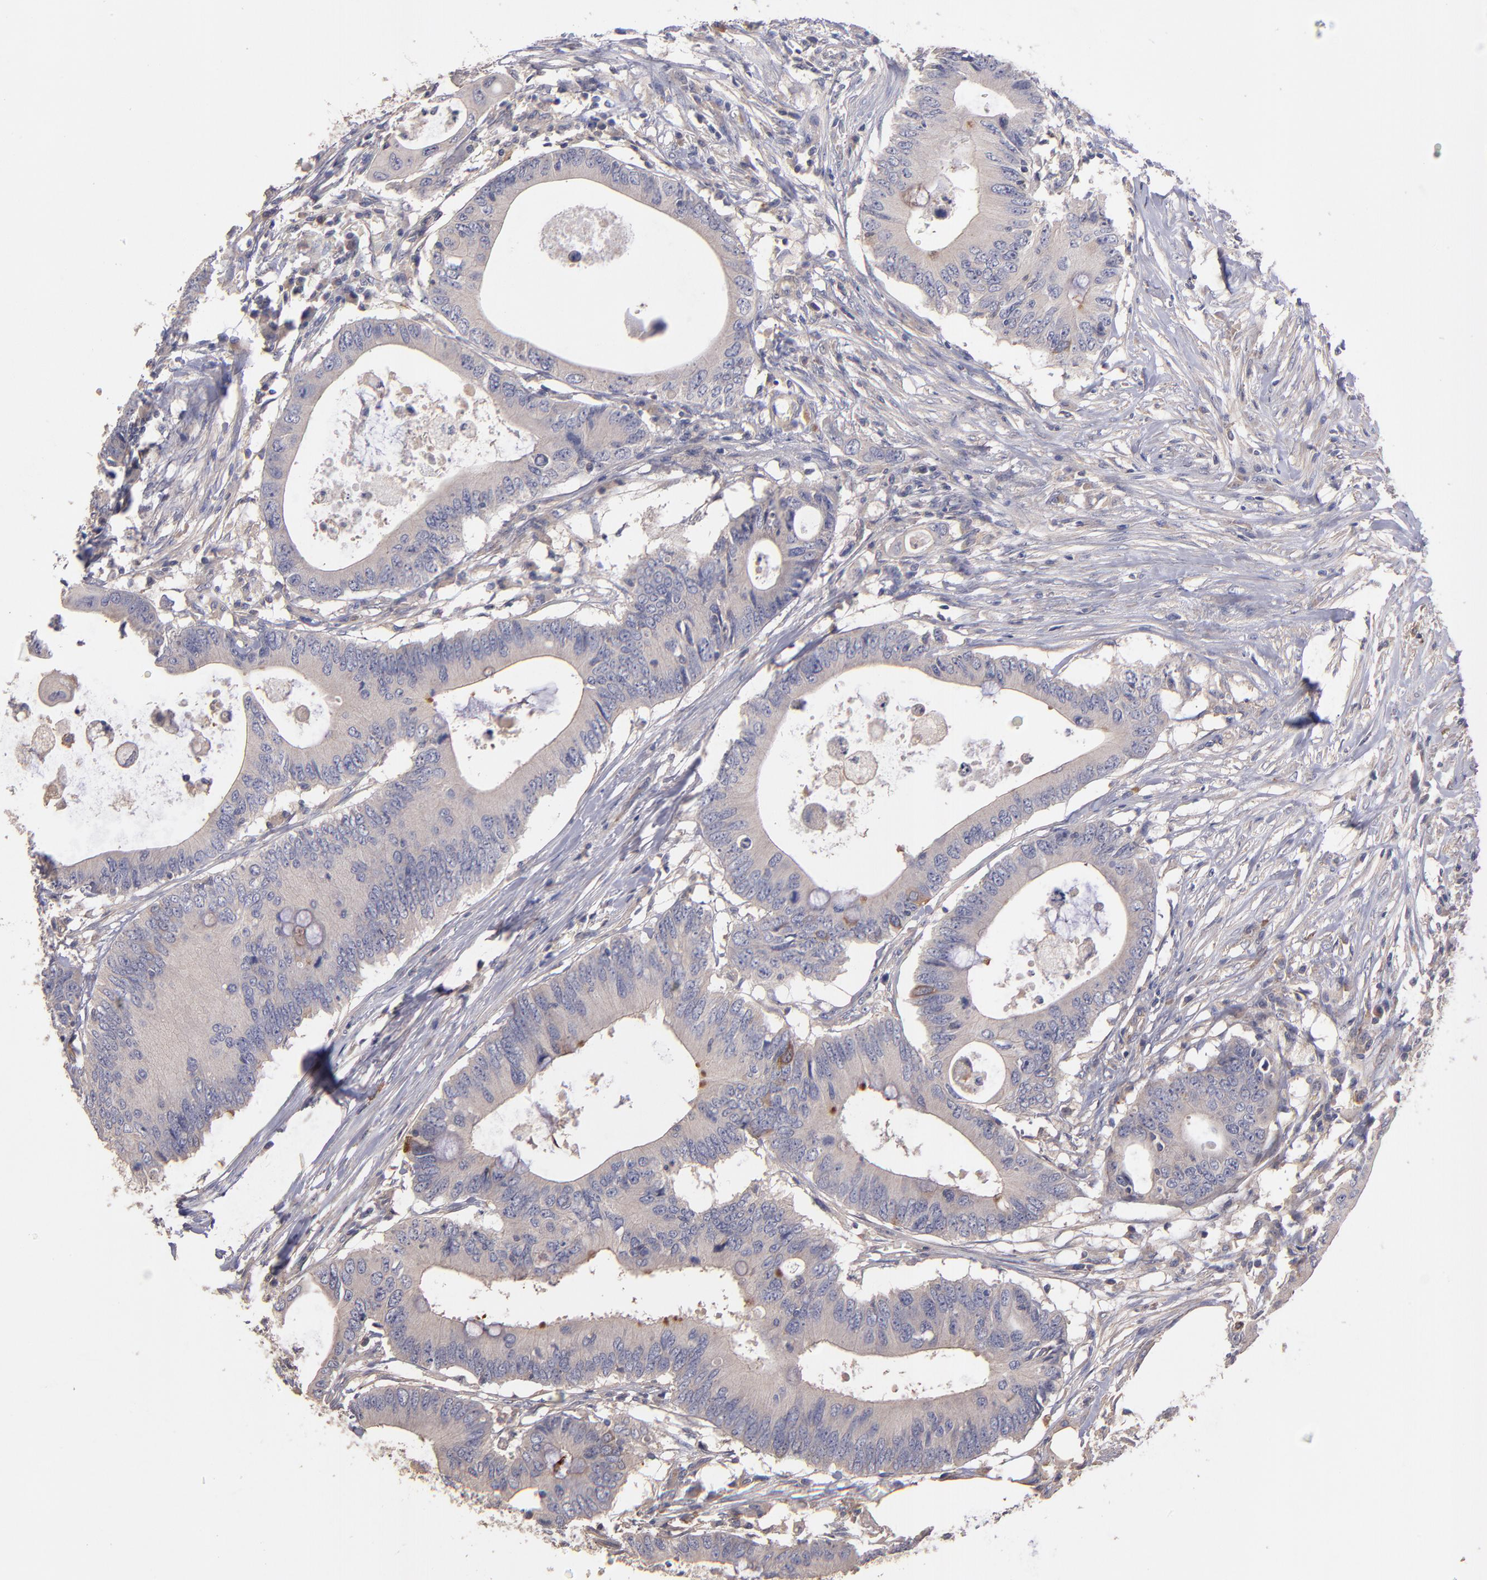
{"staining": {"intensity": "weak", "quantity": ">75%", "location": "cytoplasmic/membranous"}, "tissue": "colorectal cancer", "cell_type": "Tumor cells", "image_type": "cancer", "snomed": [{"axis": "morphology", "description": "Adenocarcinoma, NOS"}, {"axis": "topography", "description": "Colon"}], "caption": "Tumor cells display low levels of weak cytoplasmic/membranous expression in approximately >75% of cells in colorectal adenocarcinoma.", "gene": "MAGEE1", "patient": {"sex": "male", "age": 71}}